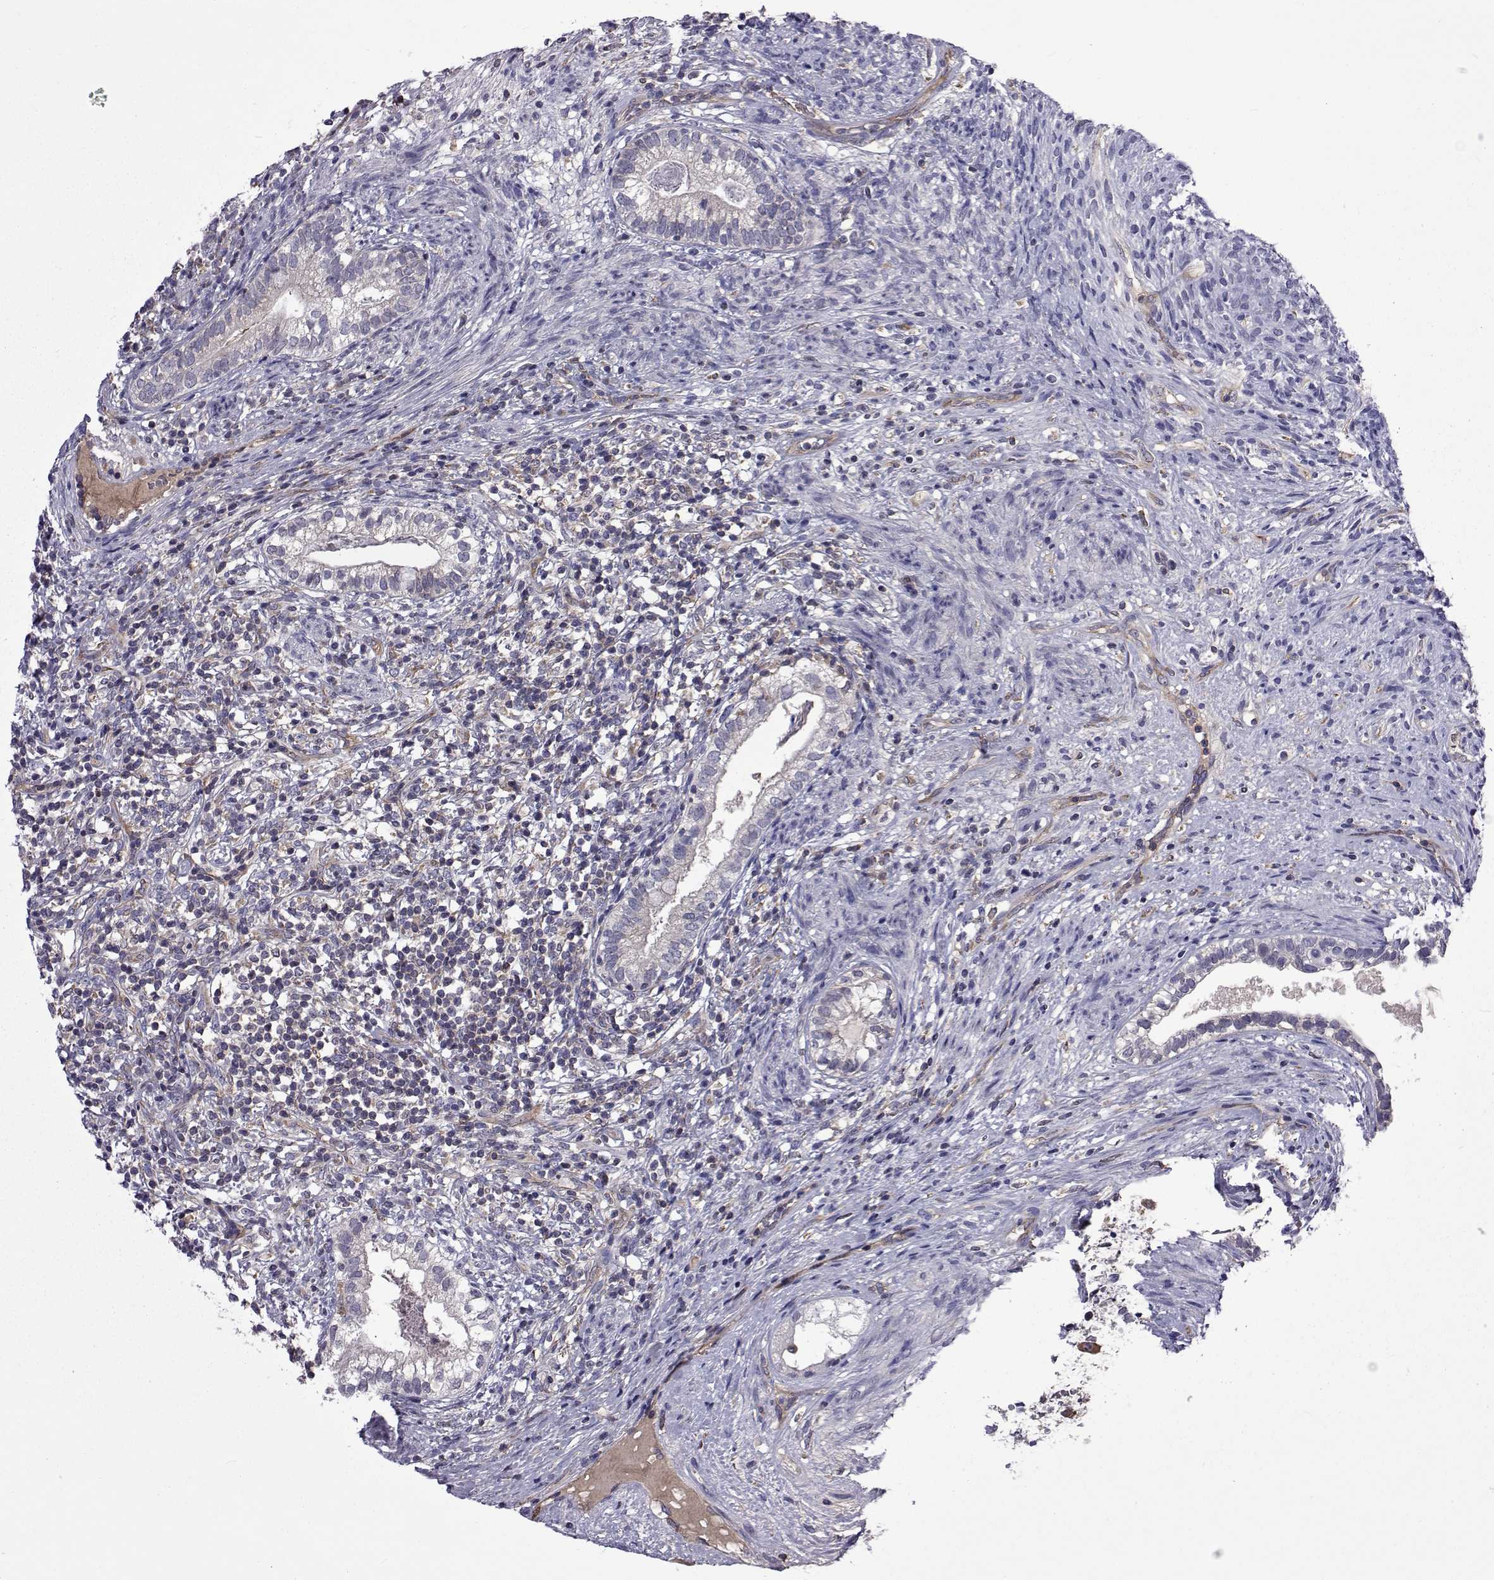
{"staining": {"intensity": "negative", "quantity": "none", "location": "none"}, "tissue": "testis cancer", "cell_type": "Tumor cells", "image_type": "cancer", "snomed": [{"axis": "morphology", "description": "Seminoma, NOS"}, {"axis": "morphology", "description": "Carcinoma, Embryonal, NOS"}, {"axis": "topography", "description": "Testis"}], "caption": "An image of testis cancer (seminoma) stained for a protein displays no brown staining in tumor cells. Nuclei are stained in blue.", "gene": "TCF15", "patient": {"sex": "male", "age": 41}}